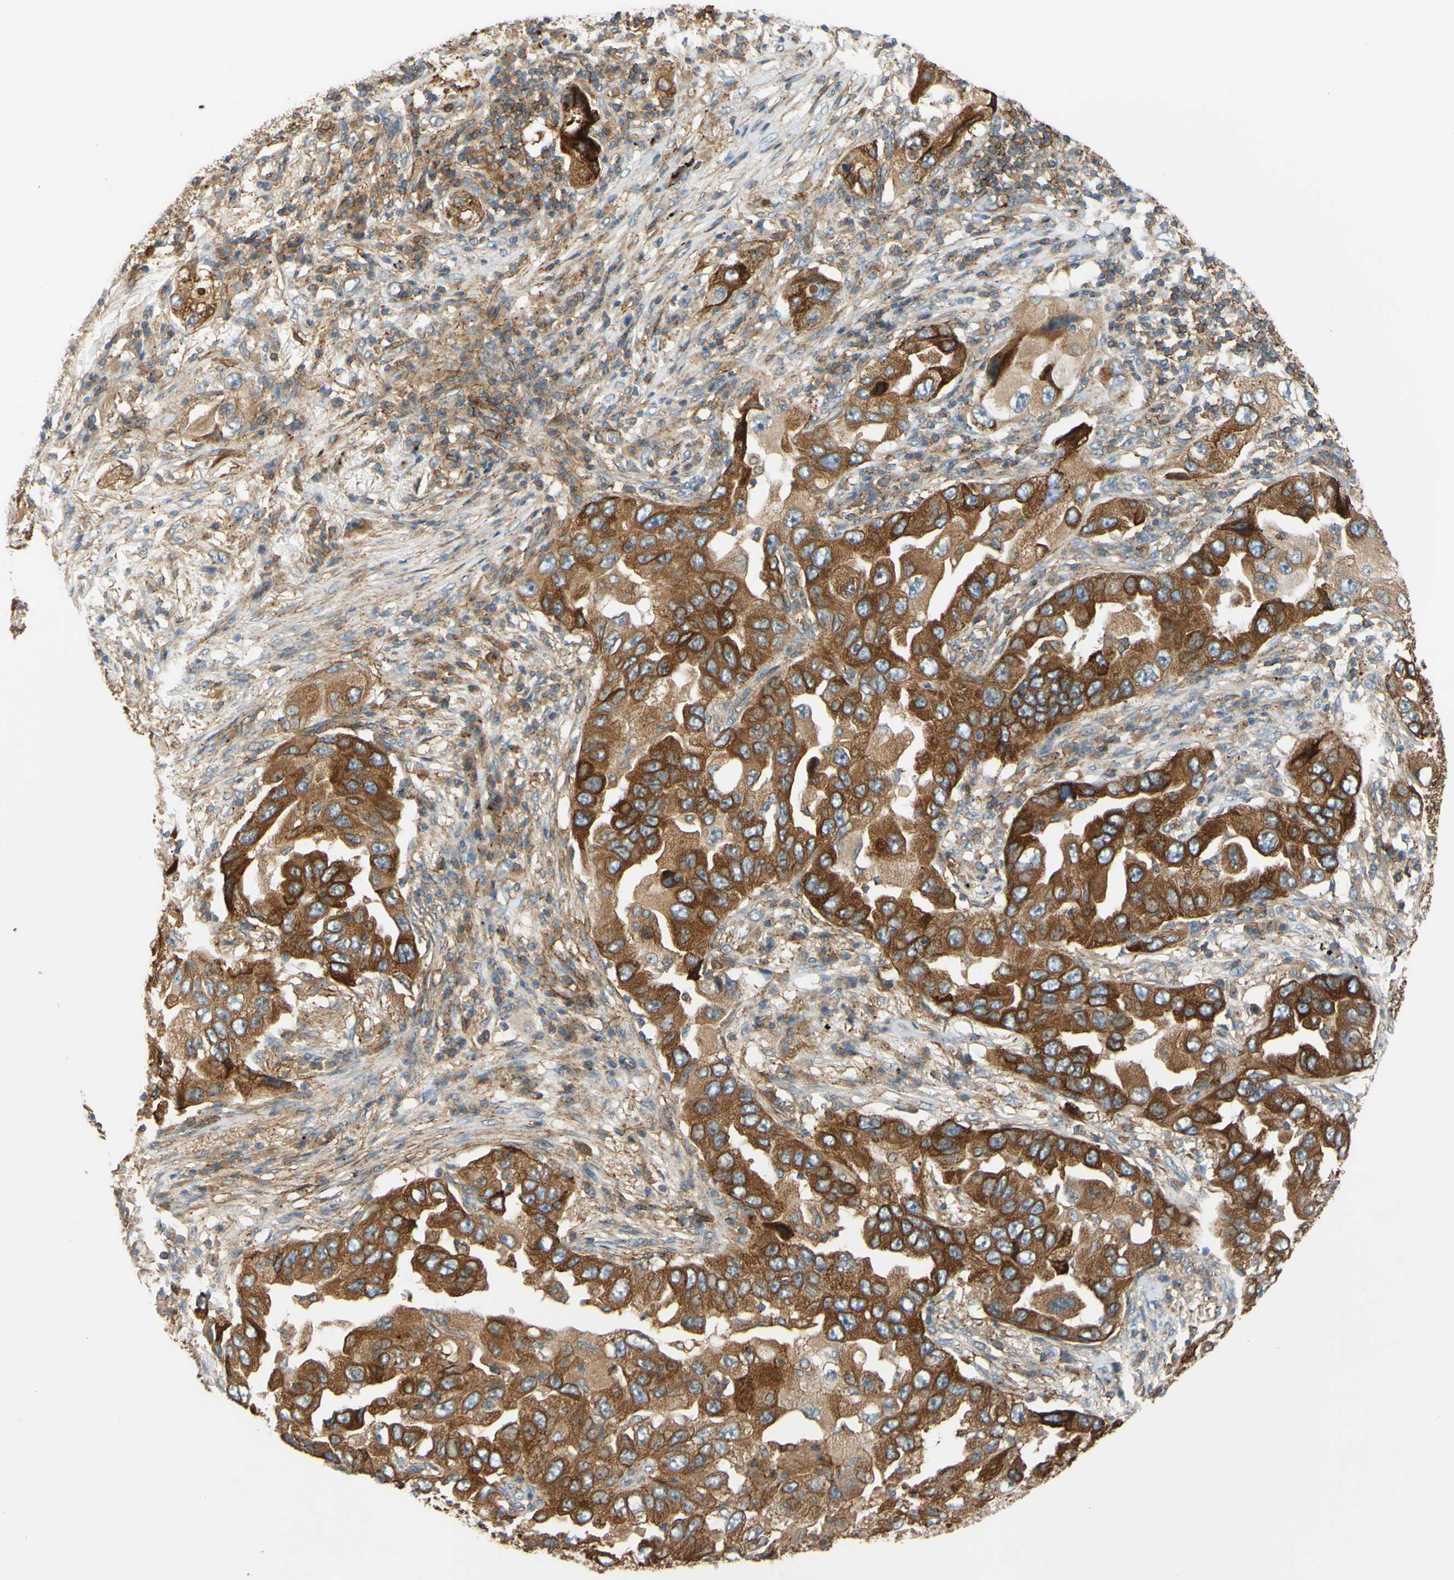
{"staining": {"intensity": "moderate", "quantity": ">75%", "location": "cytoplasmic/membranous"}, "tissue": "lung cancer", "cell_type": "Tumor cells", "image_type": "cancer", "snomed": [{"axis": "morphology", "description": "Adenocarcinoma, NOS"}, {"axis": "topography", "description": "Lung"}], "caption": "Lung adenocarcinoma was stained to show a protein in brown. There is medium levels of moderate cytoplasmic/membranous positivity in approximately >75% of tumor cells. The protein is shown in brown color, while the nuclei are stained blue.", "gene": "POR", "patient": {"sex": "female", "age": 65}}